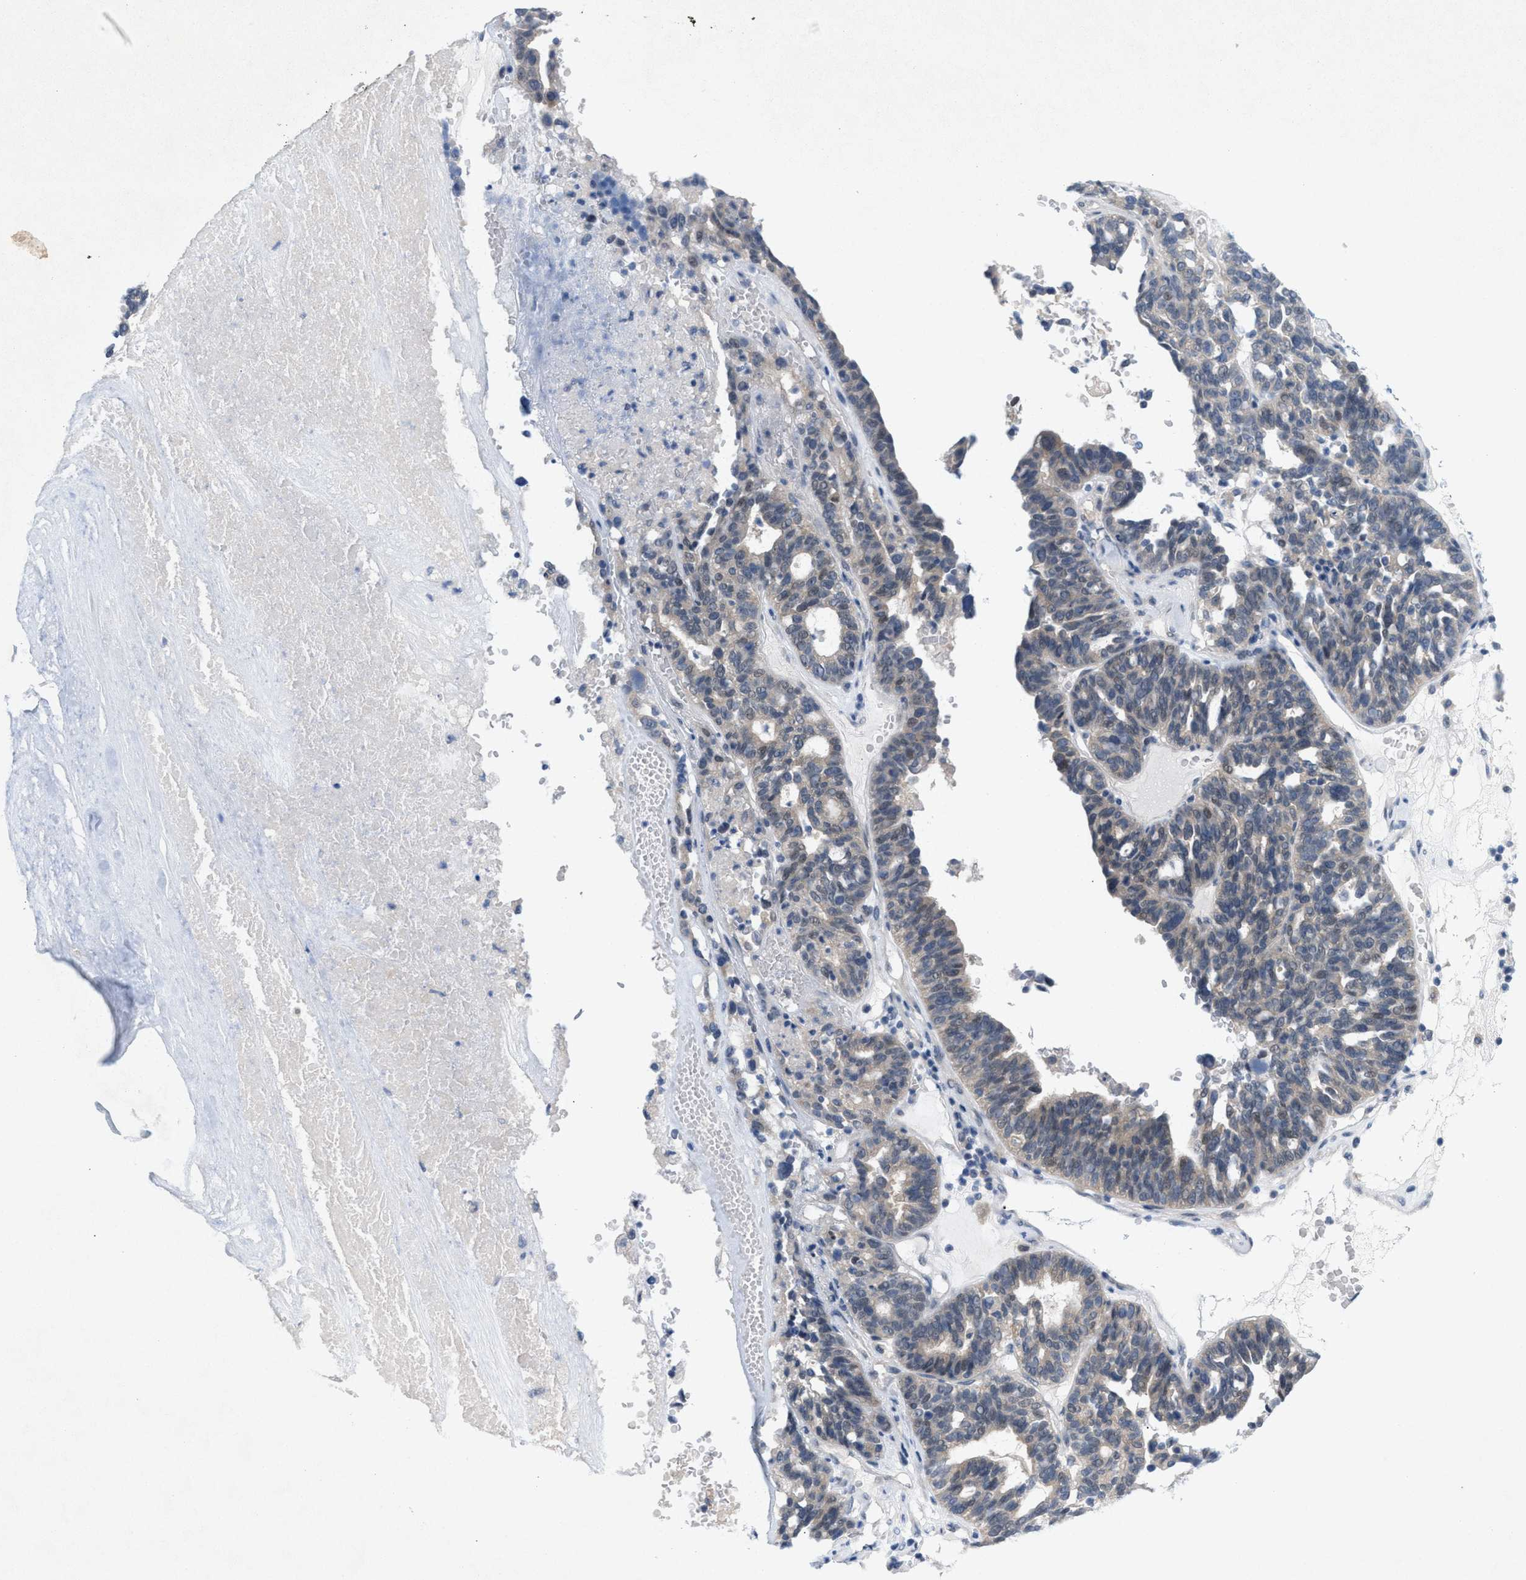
{"staining": {"intensity": "weak", "quantity": "25%-75%", "location": "cytoplasmic/membranous"}, "tissue": "ovarian cancer", "cell_type": "Tumor cells", "image_type": "cancer", "snomed": [{"axis": "morphology", "description": "Cystadenocarcinoma, serous, NOS"}, {"axis": "topography", "description": "Ovary"}], "caption": "The histopathology image displays a brown stain indicating the presence of a protein in the cytoplasmic/membranous of tumor cells in ovarian cancer.", "gene": "WIPI2", "patient": {"sex": "female", "age": 59}}